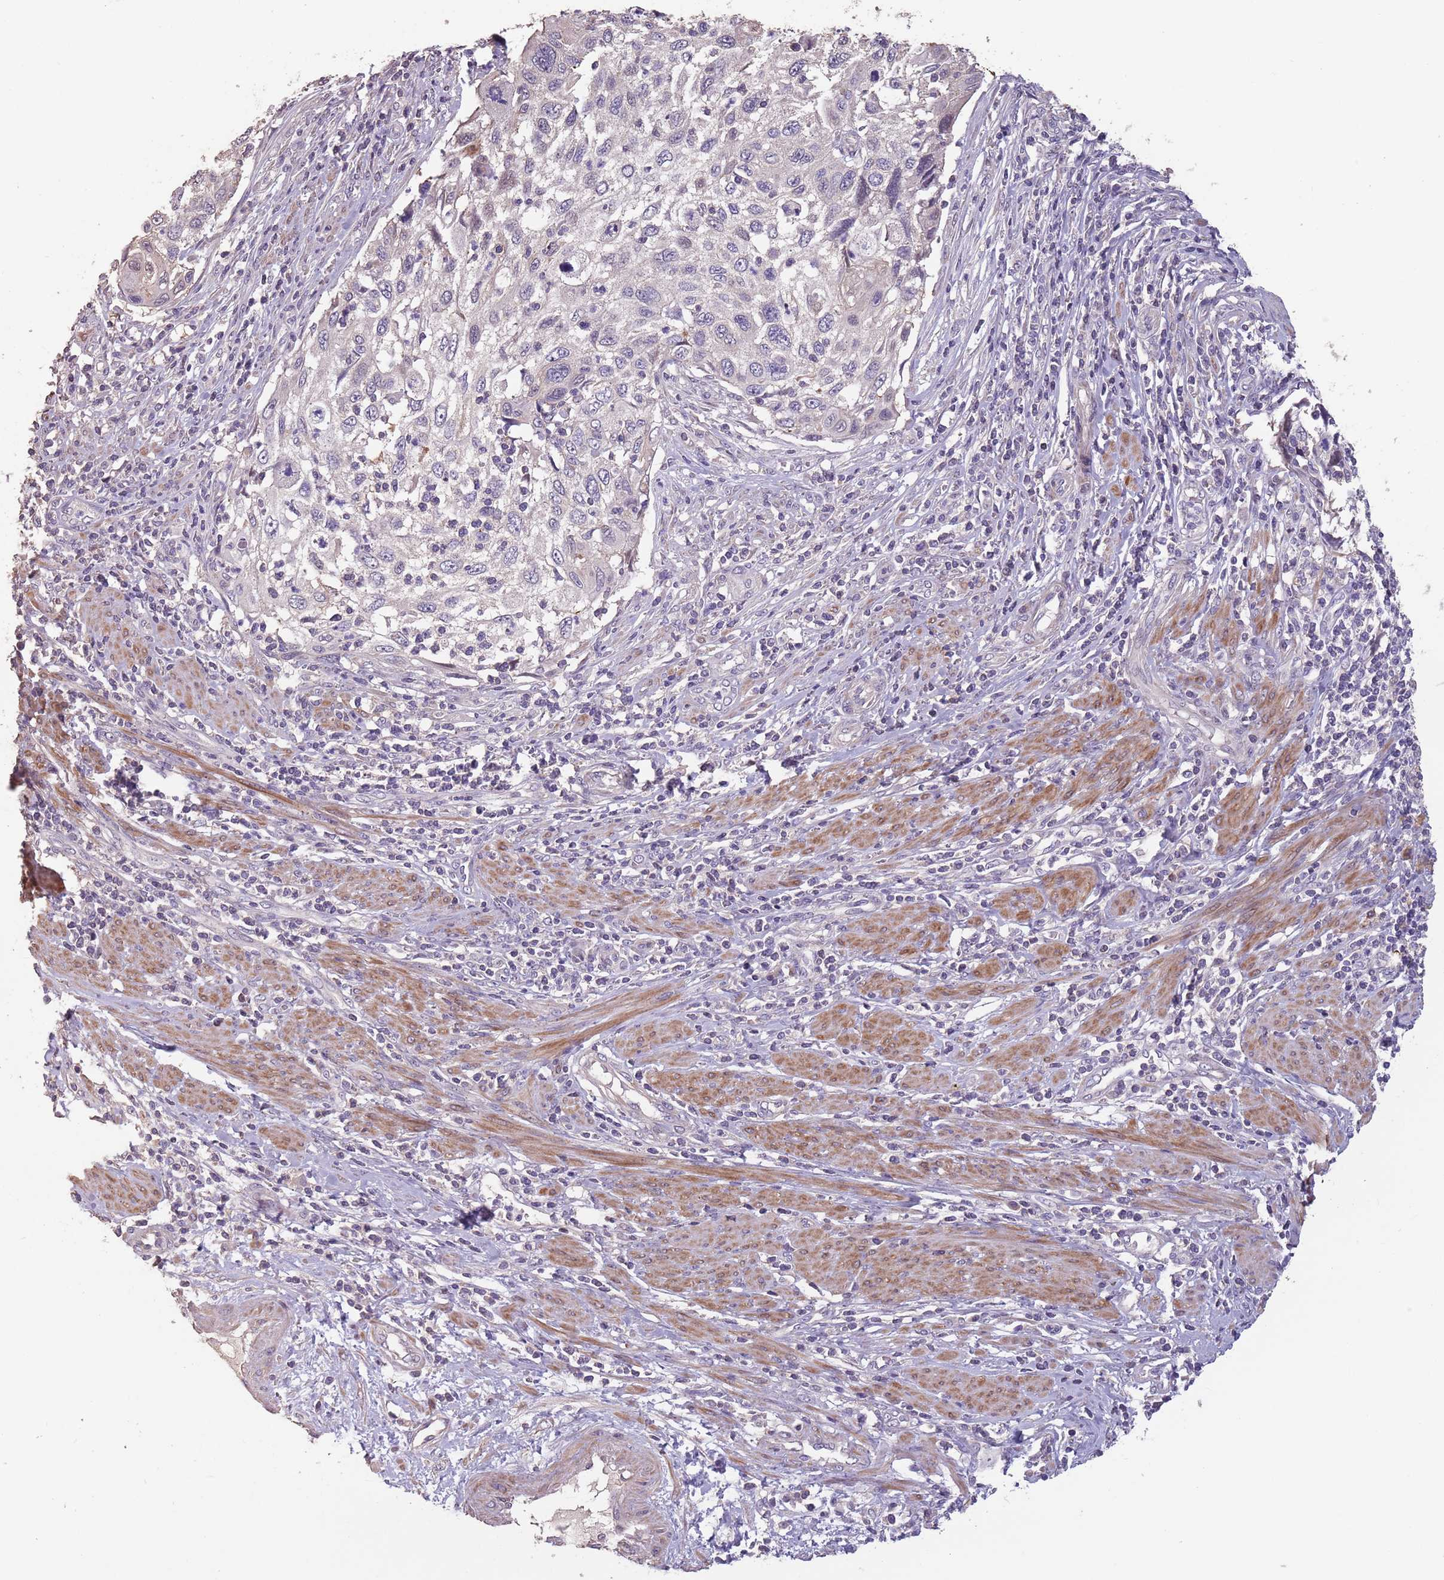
{"staining": {"intensity": "negative", "quantity": "none", "location": "none"}, "tissue": "cervical cancer", "cell_type": "Tumor cells", "image_type": "cancer", "snomed": [{"axis": "morphology", "description": "Squamous cell carcinoma, NOS"}, {"axis": "topography", "description": "Cervix"}], "caption": "Tumor cells are negative for brown protein staining in cervical cancer.", "gene": "MBD3L1", "patient": {"sex": "female", "age": 70}}